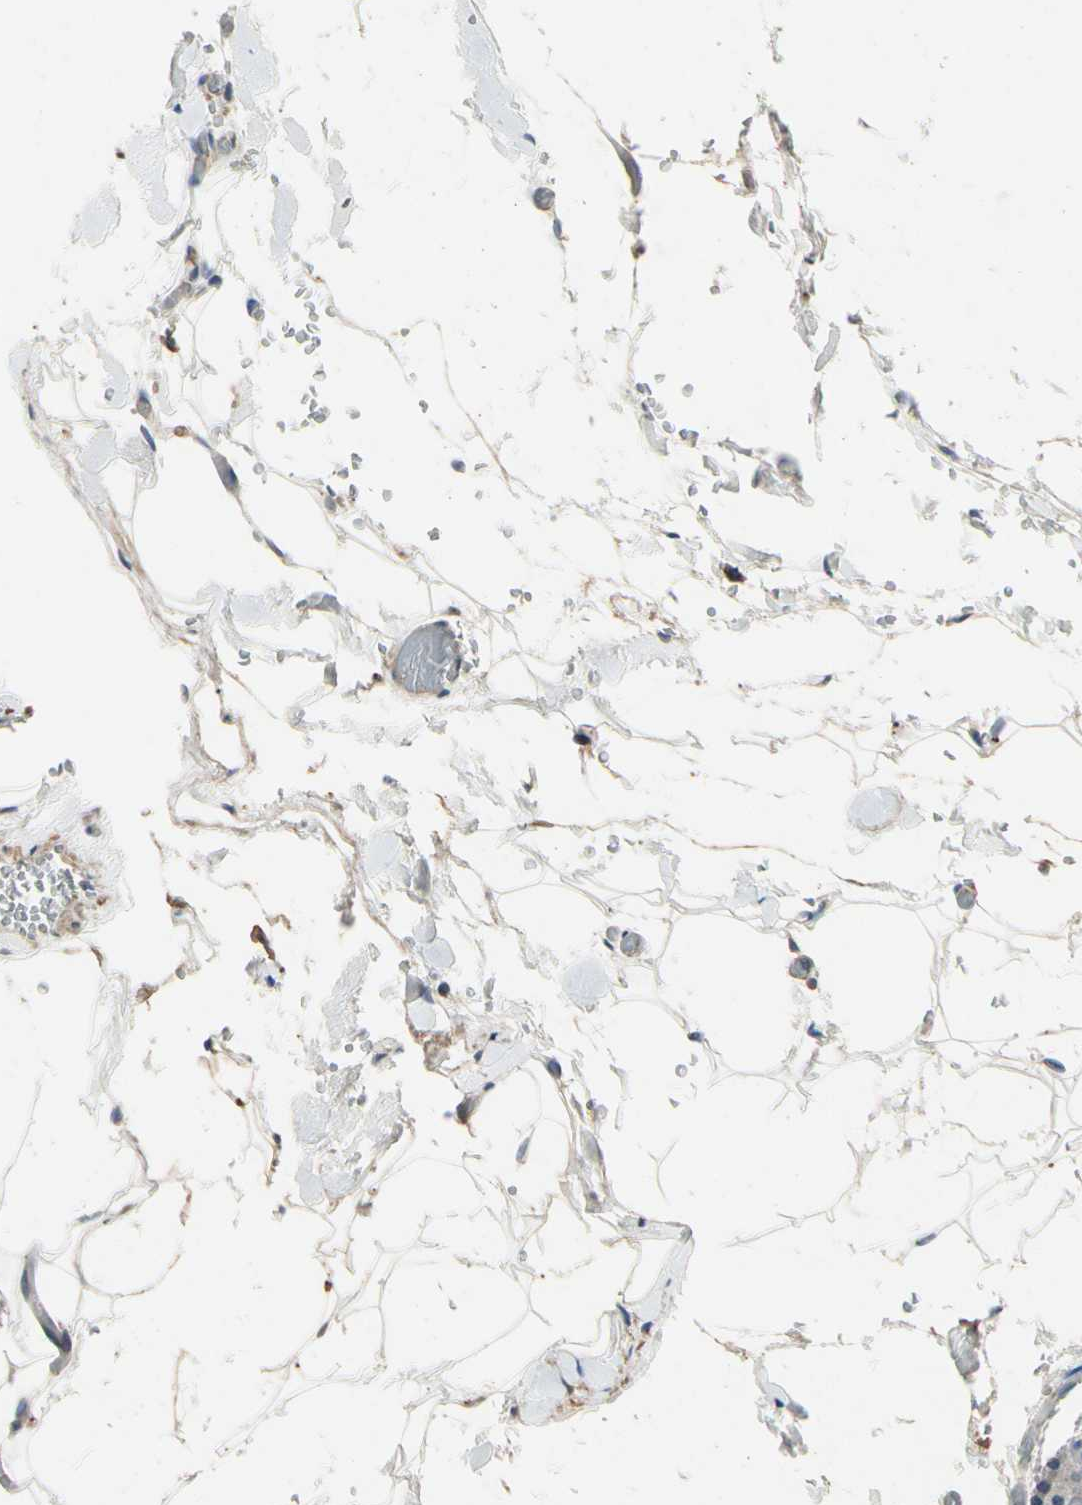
{"staining": {"intensity": "weak", "quantity": "<25%", "location": "cytoplasmic/membranous"}, "tissue": "pancreas", "cell_type": "Exocrine glandular cells", "image_type": "normal", "snomed": [{"axis": "morphology", "description": "Normal tissue, NOS"}, {"axis": "topography", "description": "Pancreas"}], "caption": "This is an IHC image of benign pancreas. There is no positivity in exocrine glandular cells.", "gene": "CRTAC1", "patient": {"sex": "female", "age": 35}}